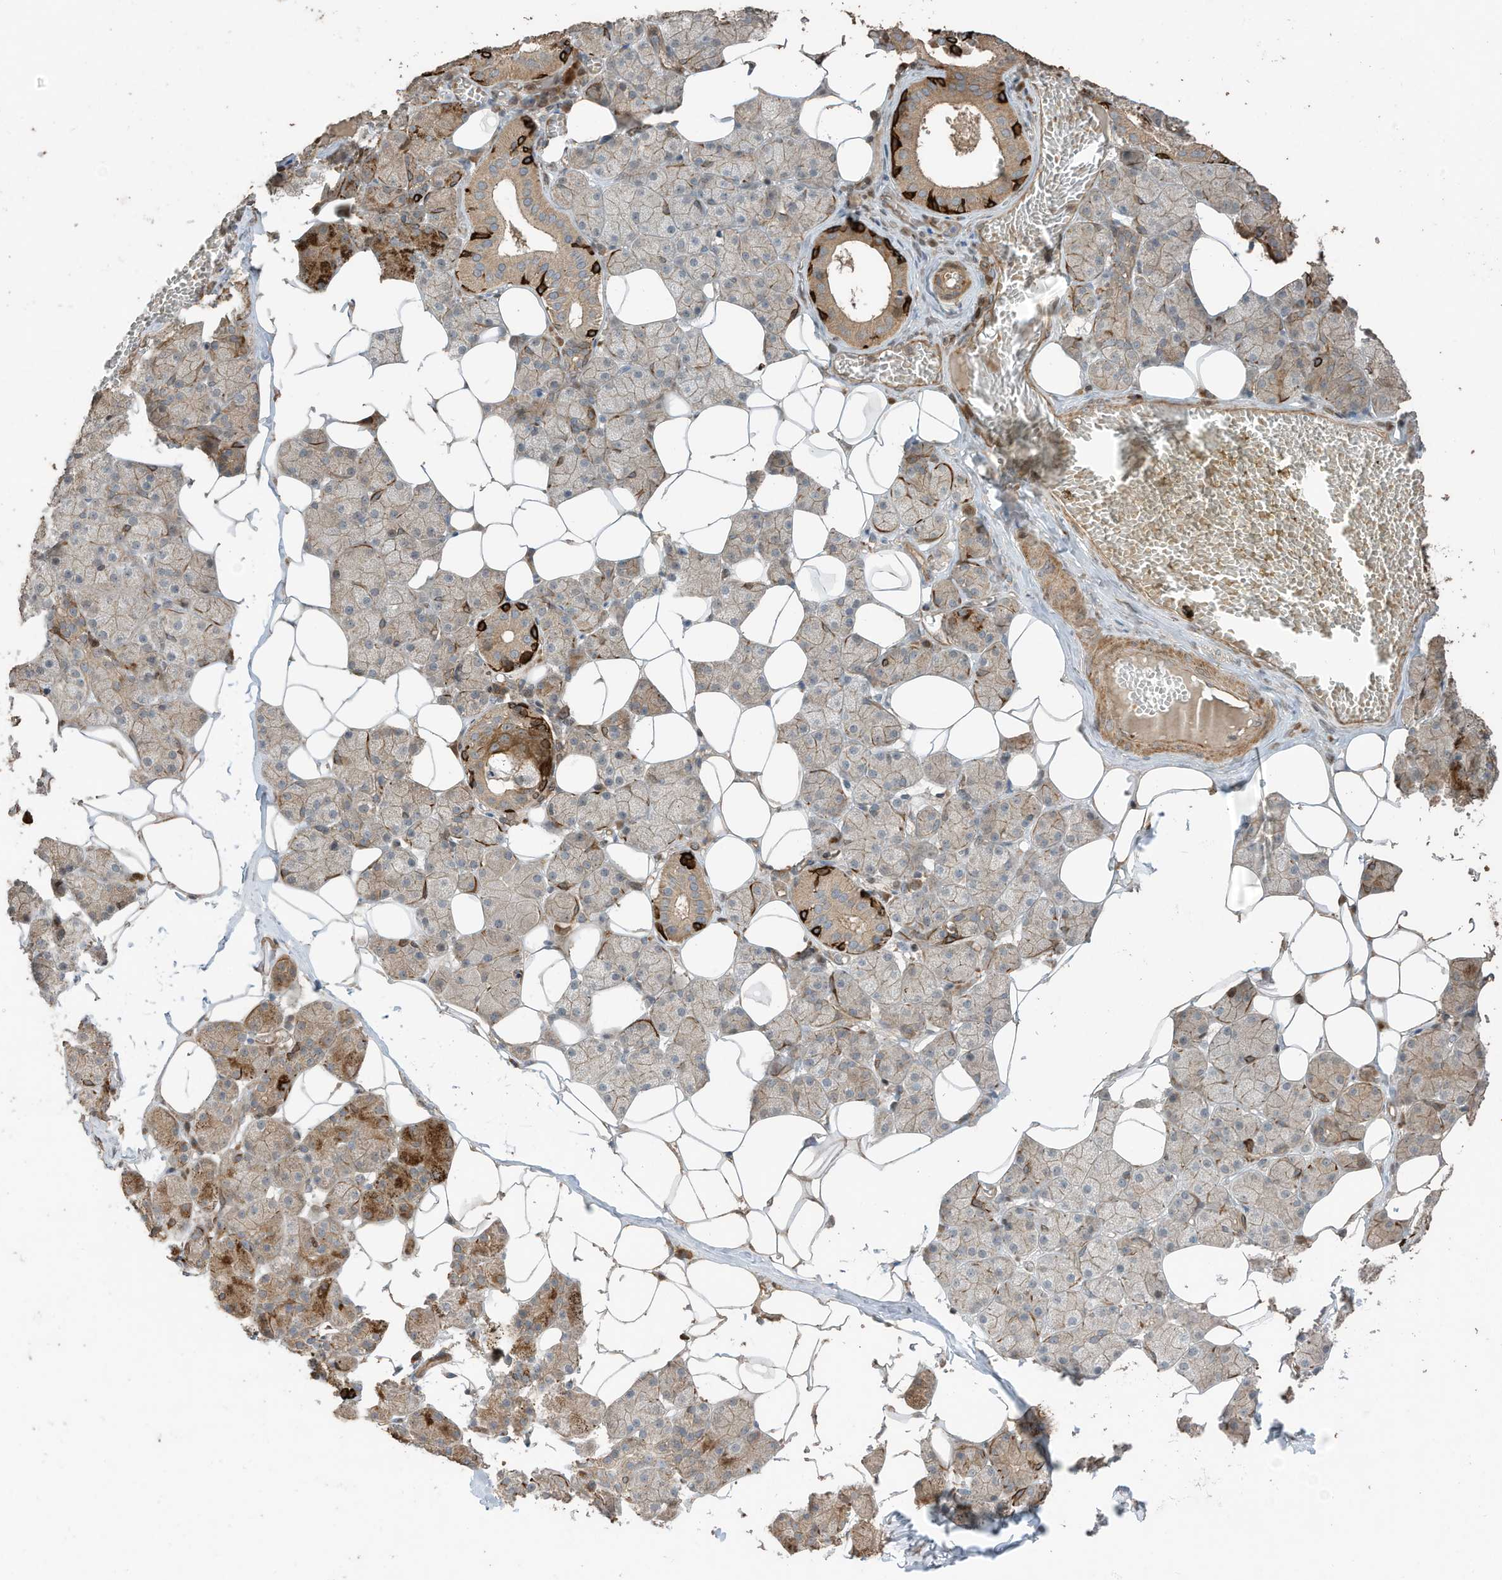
{"staining": {"intensity": "moderate", "quantity": "25%-75%", "location": "cytoplasmic/membranous"}, "tissue": "salivary gland", "cell_type": "Glandular cells", "image_type": "normal", "snomed": [{"axis": "morphology", "description": "Normal tissue, NOS"}, {"axis": "topography", "description": "Salivary gland"}], "caption": "Protein staining displays moderate cytoplasmic/membranous positivity in approximately 25%-75% of glandular cells in benign salivary gland.", "gene": "ZNF653", "patient": {"sex": "female", "age": 33}}